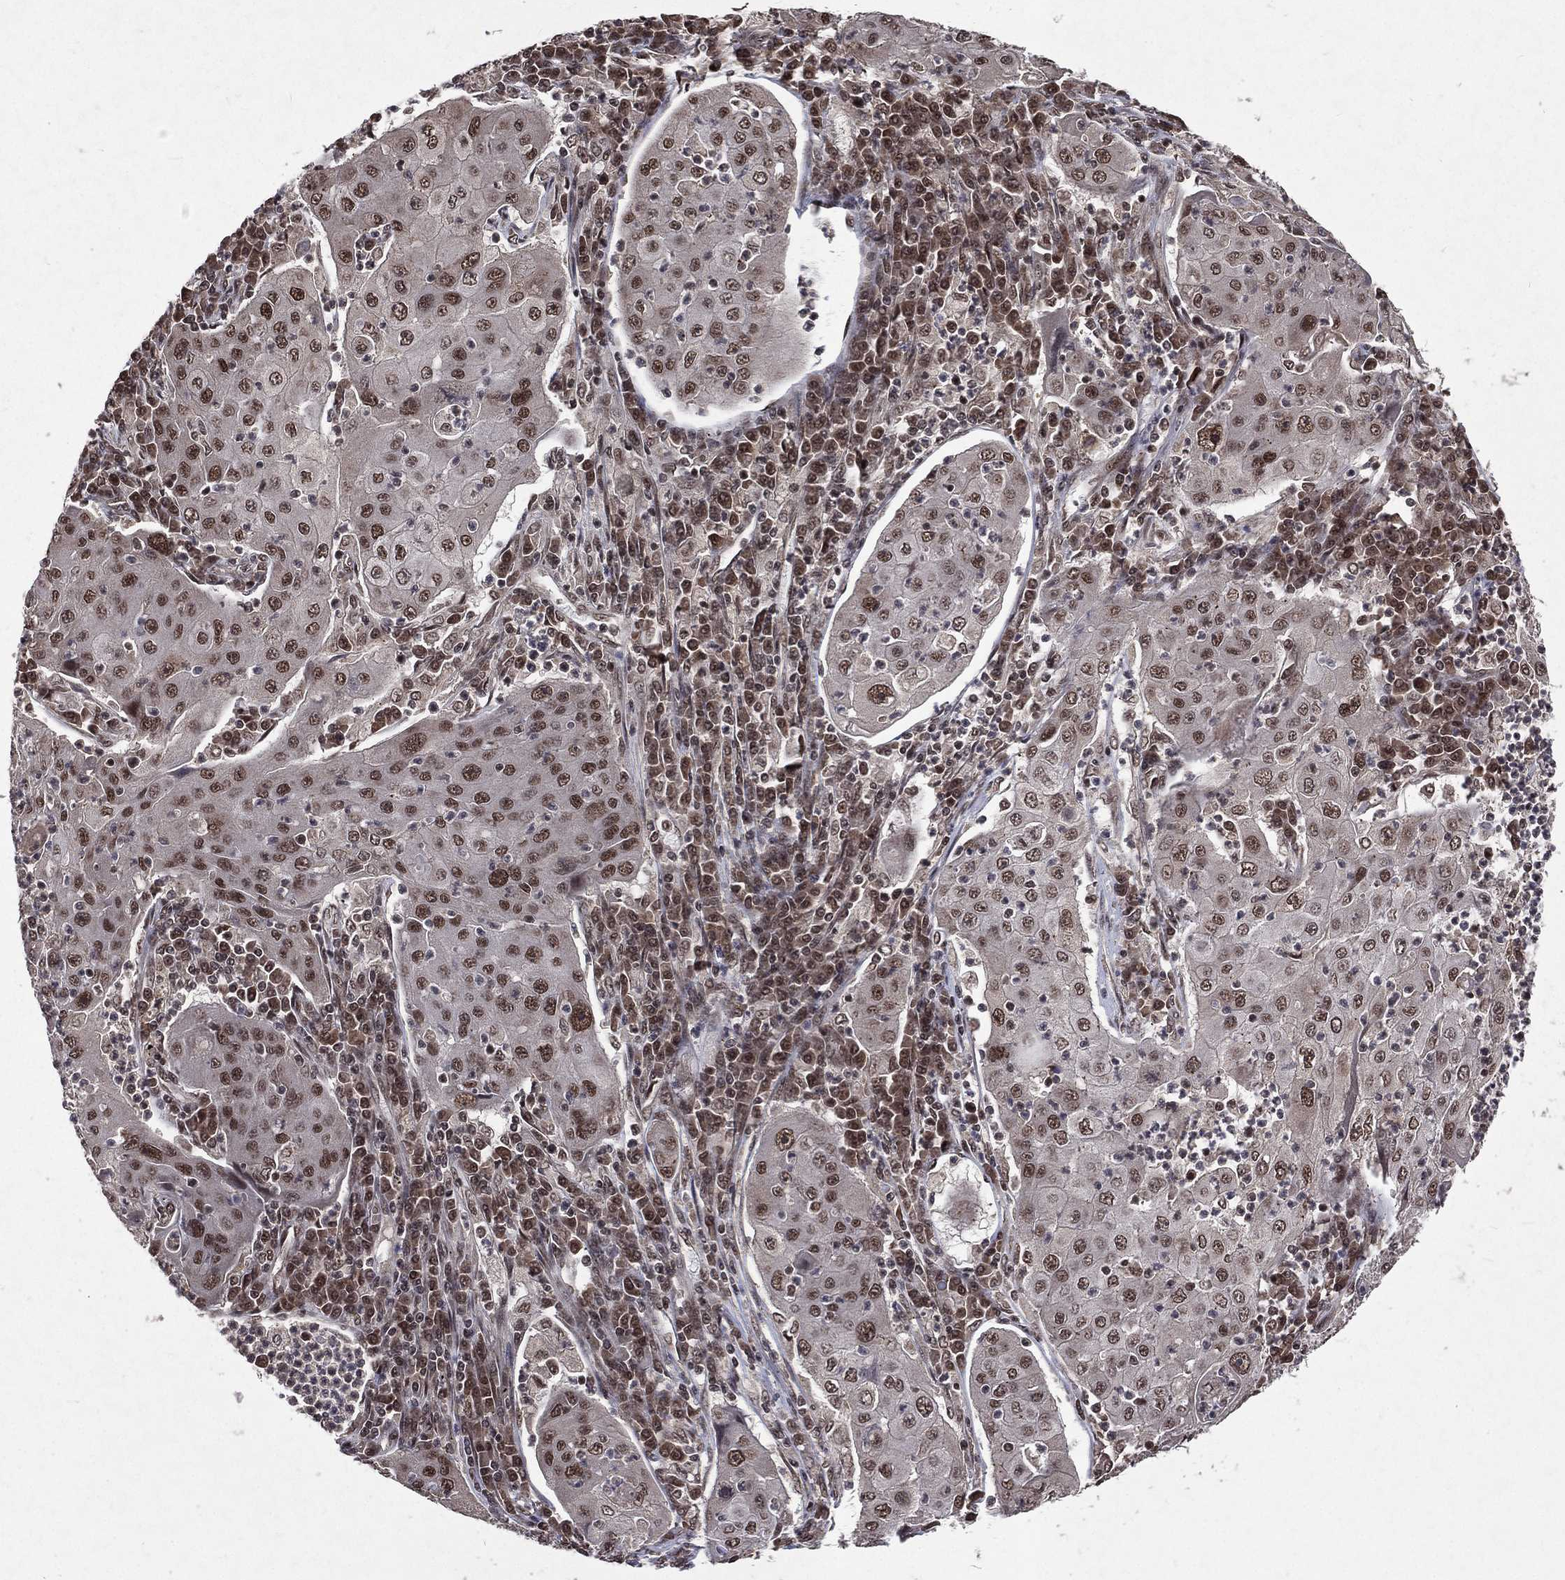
{"staining": {"intensity": "moderate", "quantity": ">75%", "location": "nuclear"}, "tissue": "lung cancer", "cell_type": "Tumor cells", "image_type": "cancer", "snomed": [{"axis": "morphology", "description": "Squamous cell carcinoma, NOS"}, {"axis": "topography", "description": "Lung"}], "caption": "A histopathology image of human lung cancer (squamous cell carcinoma) stained for a protein exhibits moderate nuclear brown staining in tumor cells.", "gene": "DMAP1", "patient": {"sex": "female", "age": 59}}